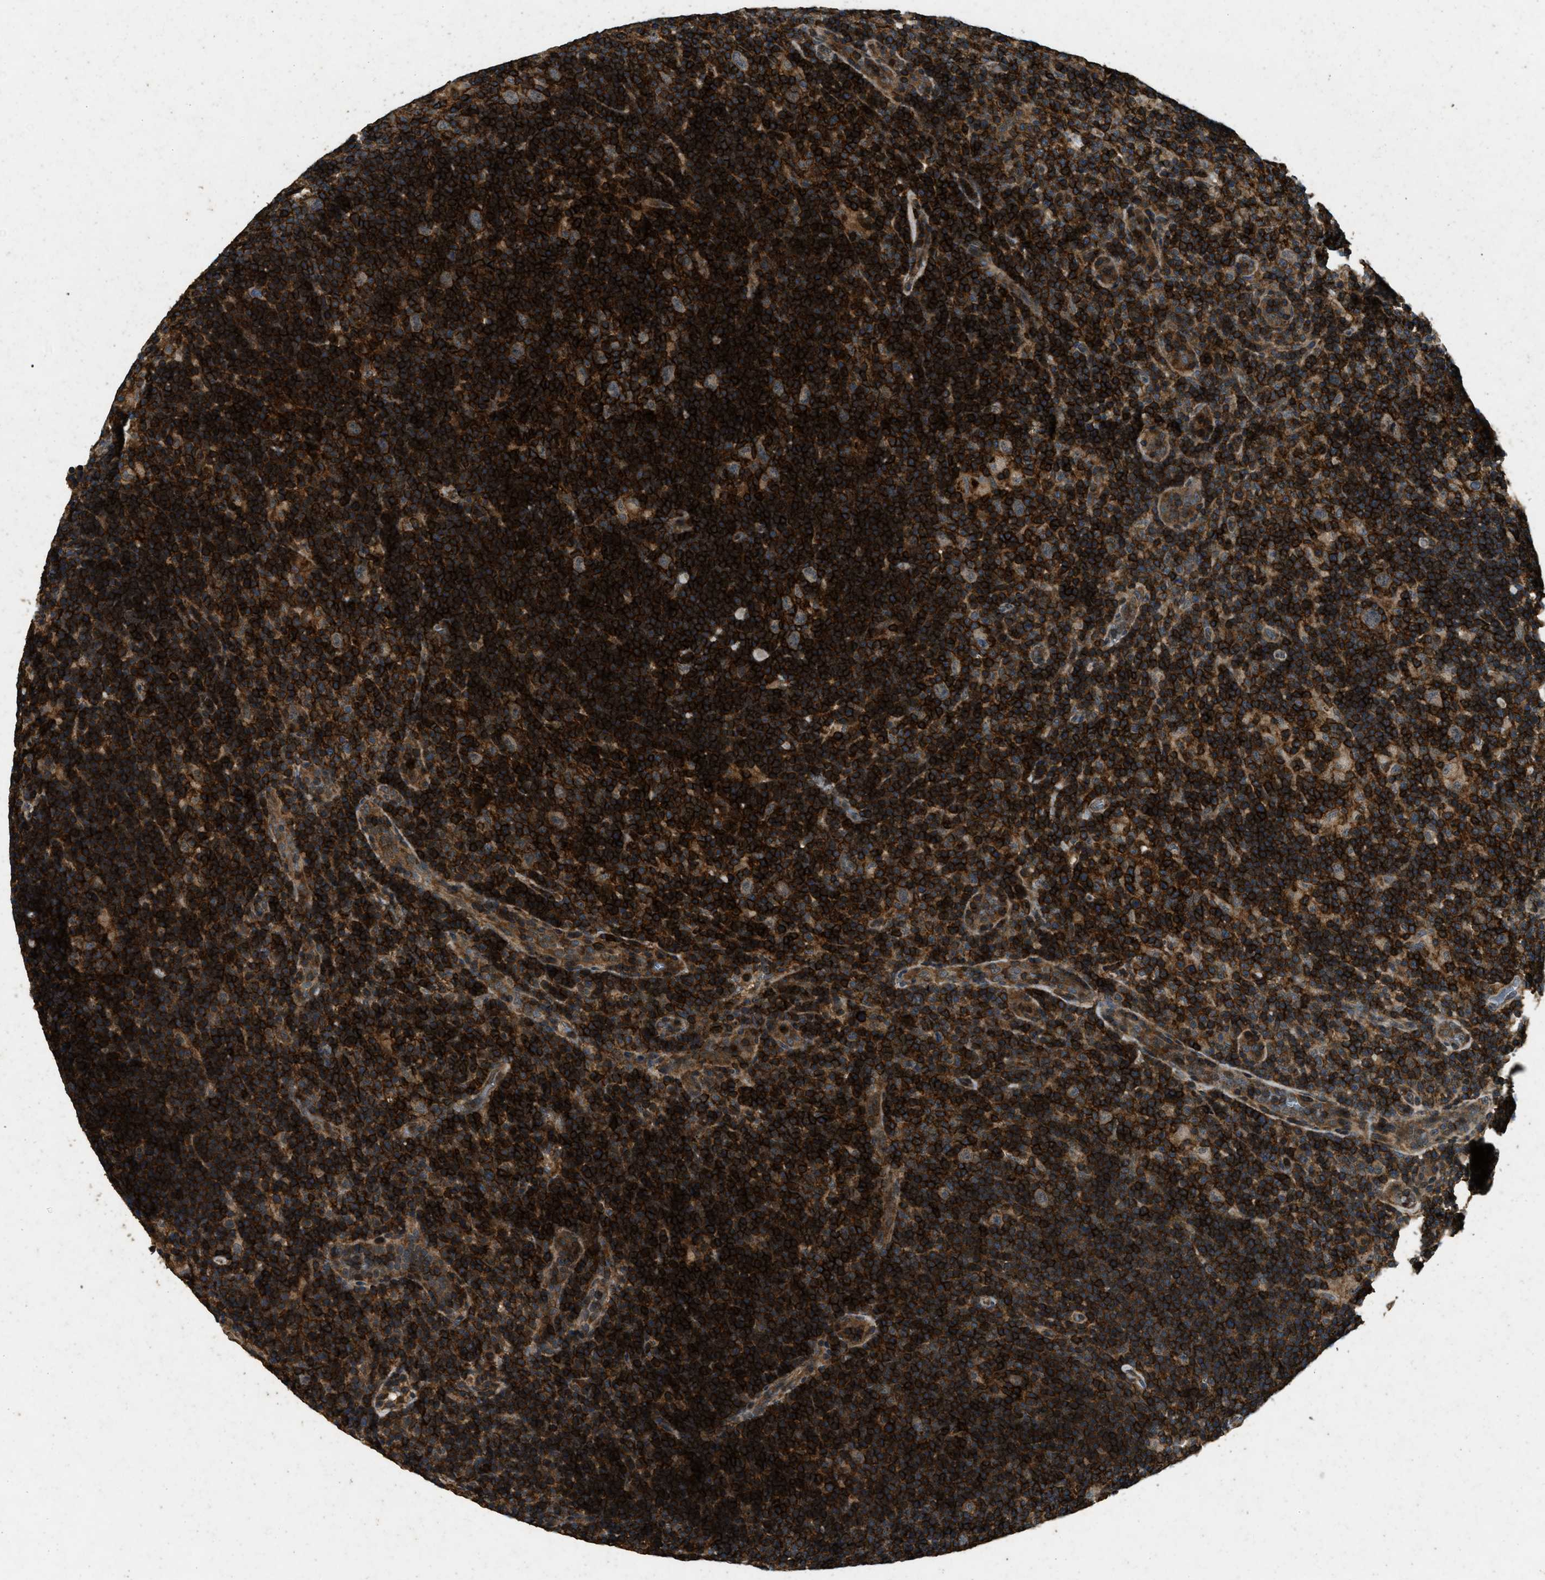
{"staining": {"intensity": "weak", "quantity": ">75%", "location": "cytoplasmic/membranous"}, "tissue": "lymphoma", "cell_type": "Tumor cells", "image_type": "cancer", "snomed": [{"axis": "morphology", "description": "Hodgkin's disease, NOS"}, {"axis": "topography", "description": "Lymph node"}], "caption": "Weak cytoplasmic/membranous expression for a protein is present in about >75% of tumor cells of lymphoma using immunohistochemistry.", "gene": "ATP8B1", "patient": {"sex": "female", "age": 57}}